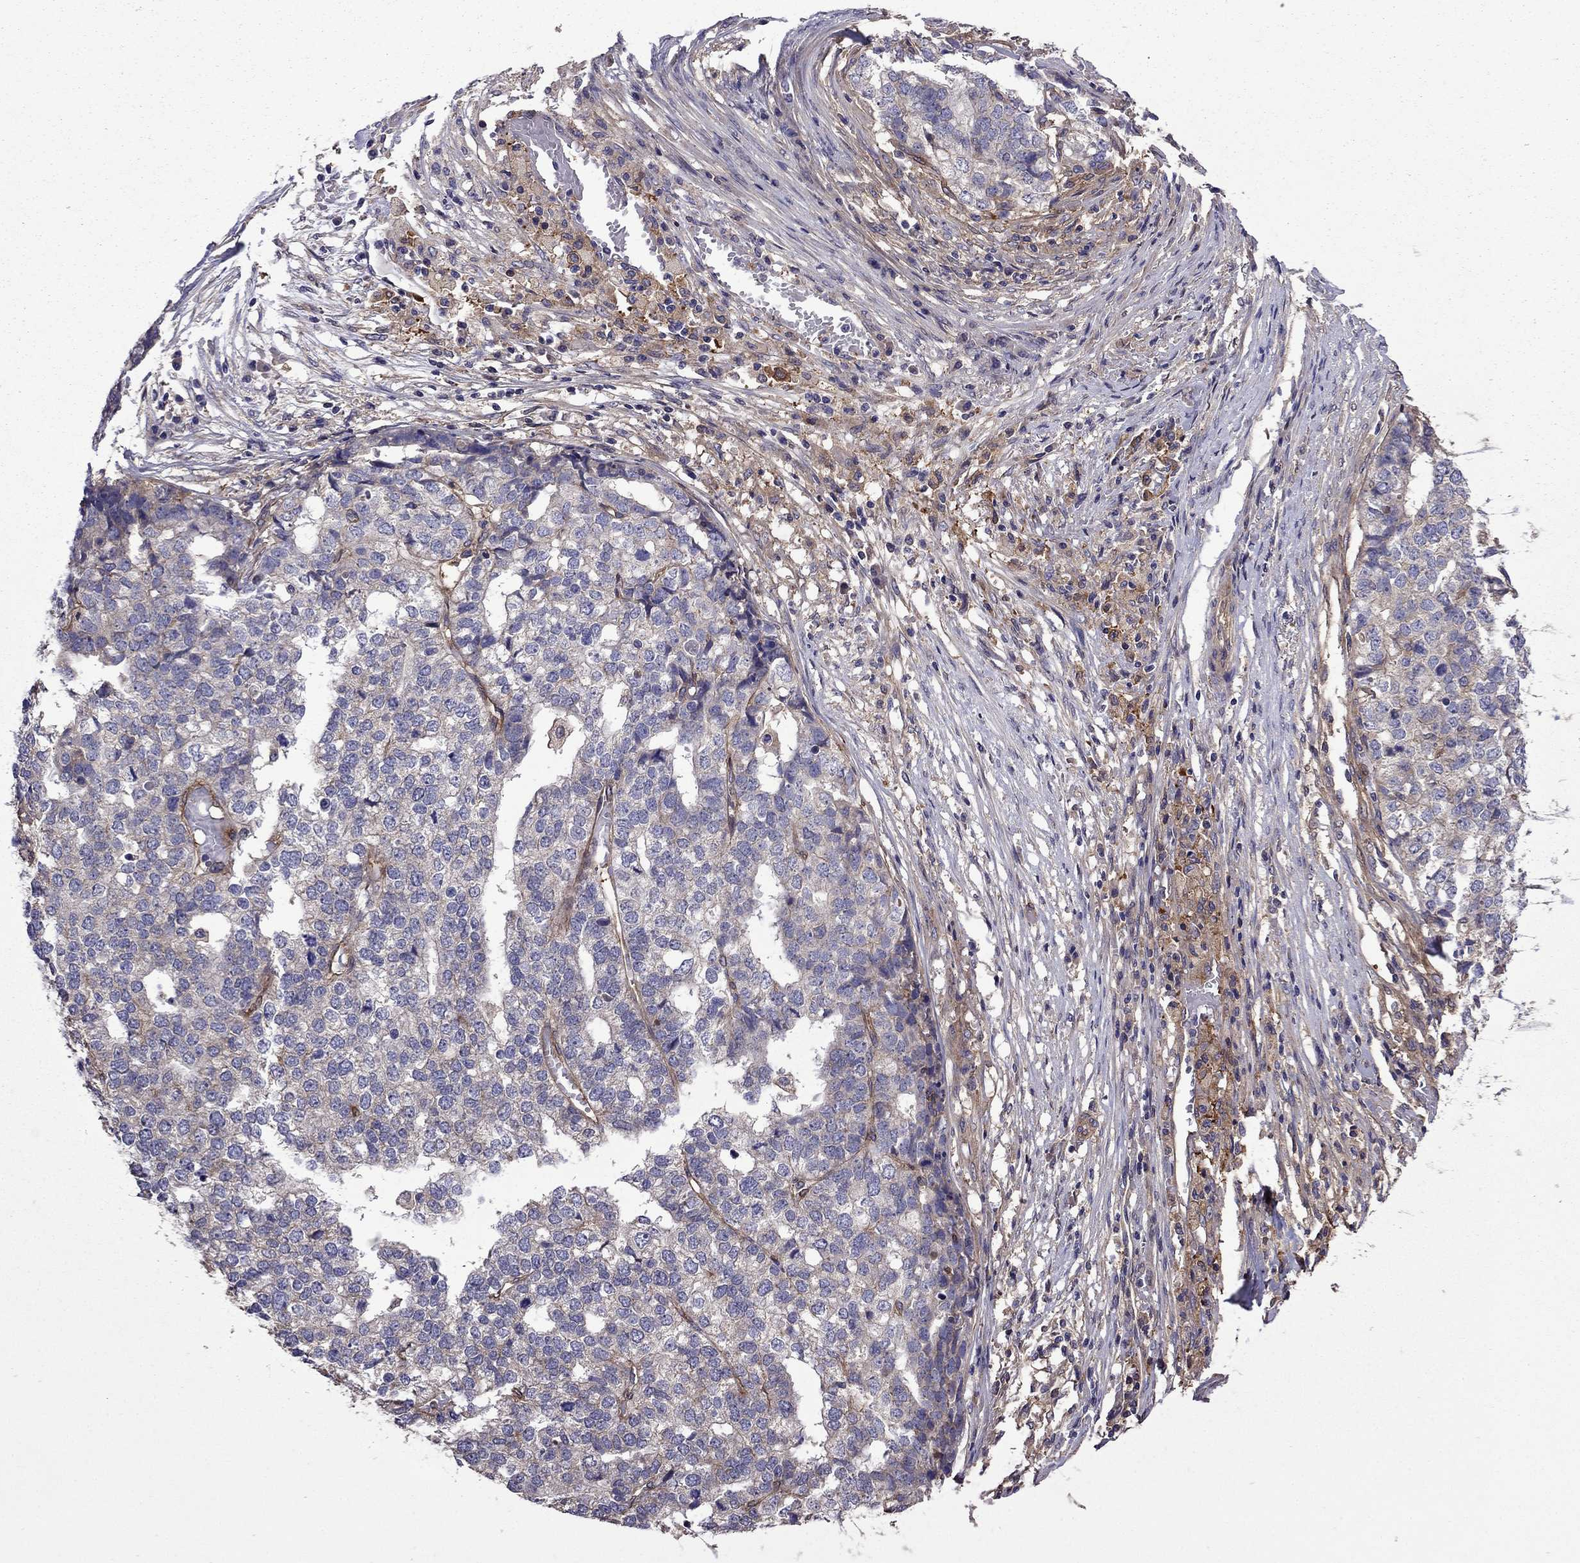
{"staining": {"intensity": "weak", "quantity": "25%-75%", "location": "cytoplasmic/membranous"}, "tissue": "stomach cancer", "cell_type": "Tumor cells", "image_type": "cancer", "snomed": [{"axis": "morphology", "description": "Adenocarcinoma, NOS"}, {"axis": "topography", "description": "Stomach"}], "caption": "Immunohistochemical staining of stomach adenocarcinoma demonstrates low levels of weak cytoplasmic/membranous staining in about 25%-75% of tumor cells. (brown staining indicates protein expression, while blue staining denotes nuclei).", "gene": "ITGB1", "patient": {"sex": "male", "age": 69}}